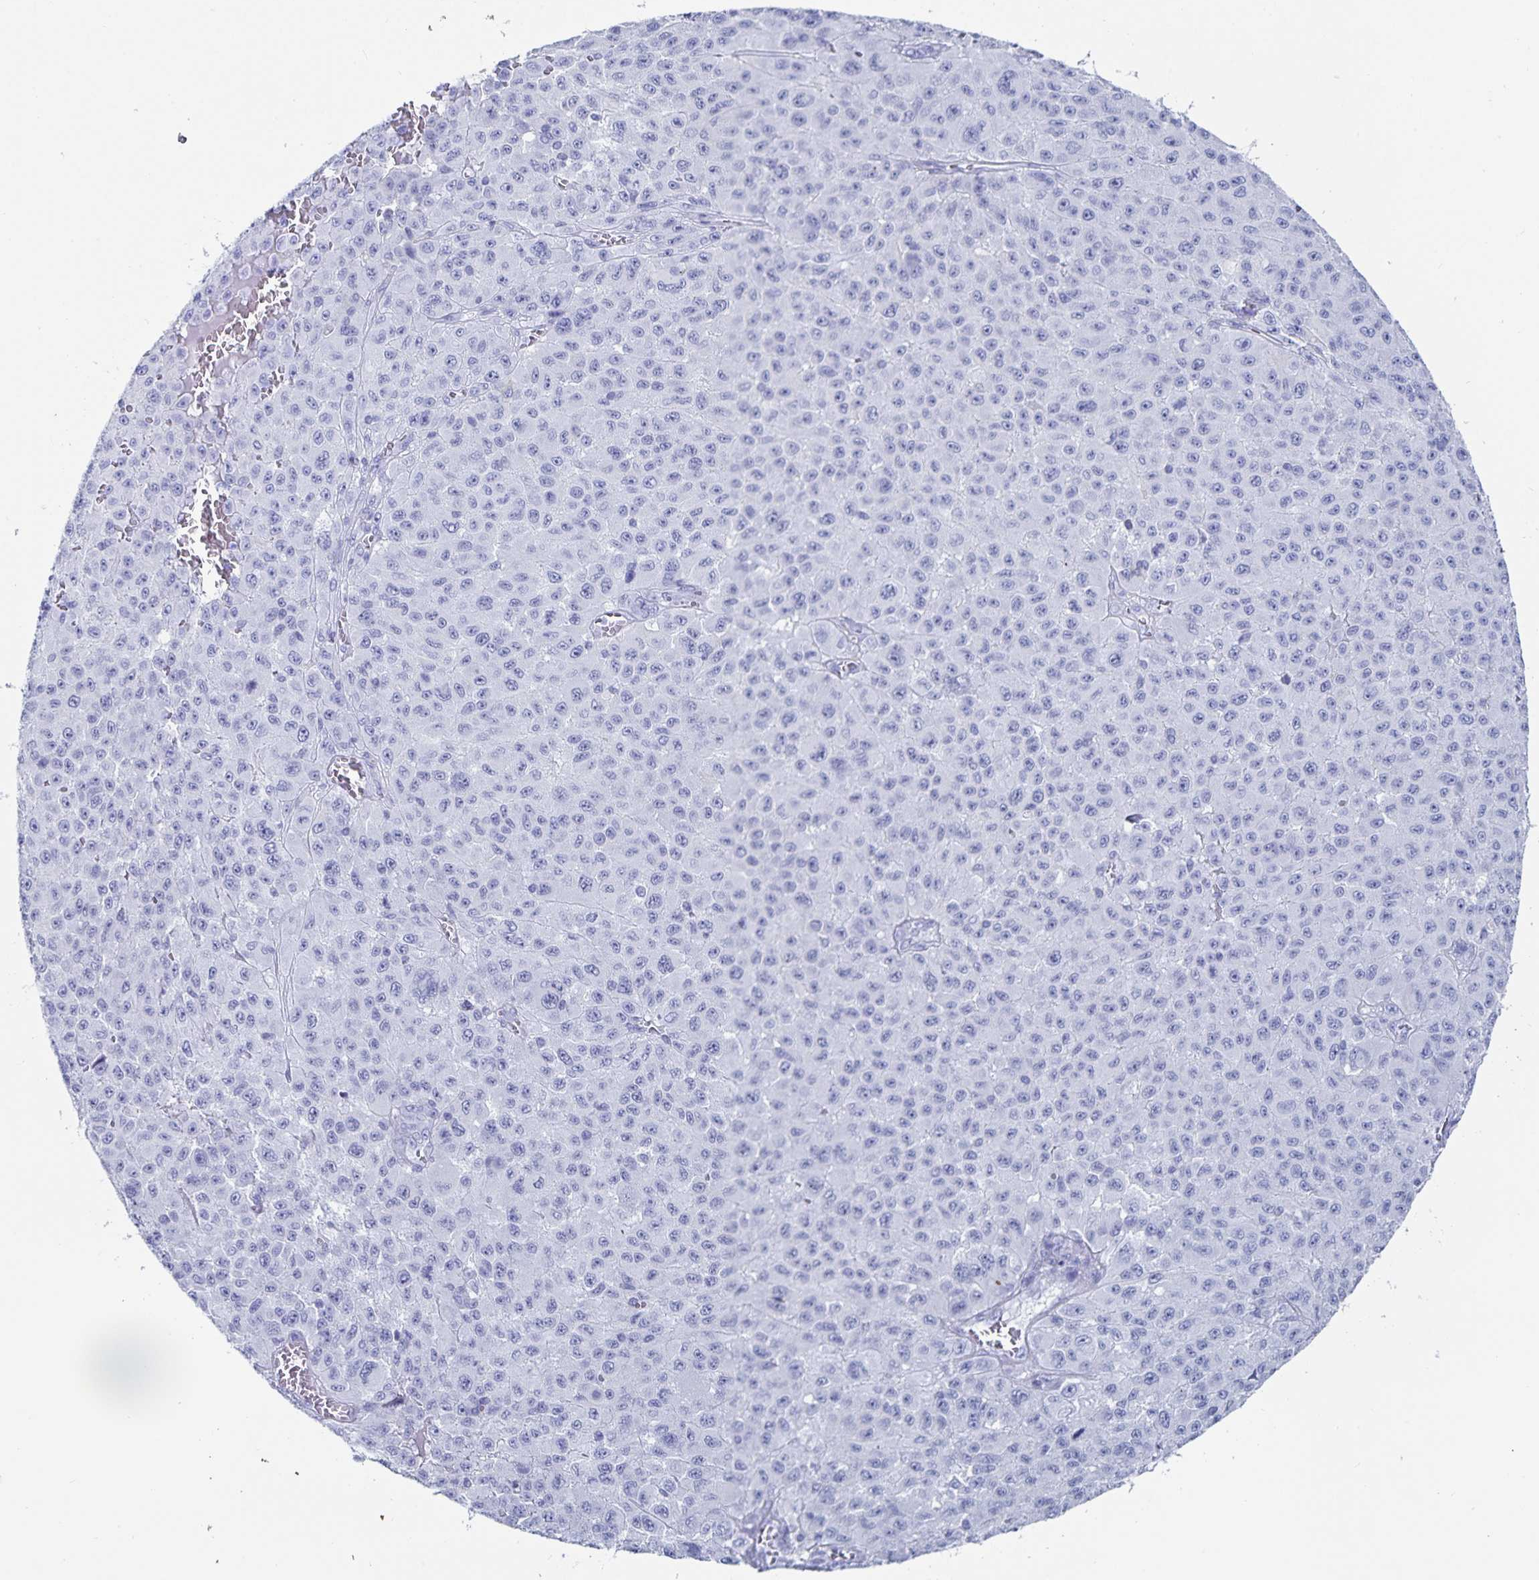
{"staining": {"intensity": "negative", "quantity": "none", "location": "none"}, "tissue": "melanoma", "cell_type": "Tumor cells", "image_type": "cancer", "snomed": [{"axis": "morphology", "description": "Malignant melanoma, NOS"}, {"axis": "topography", "description": "Skin"}], "caption": "Malignant melanoma was stained to show a protein in brown. There is no significant staining in tumor cells. (DAB immunohistochemistry (IHC), high magnification).", "gene": "C19orf73", "patient": {"sex": "male", "age": 73}}